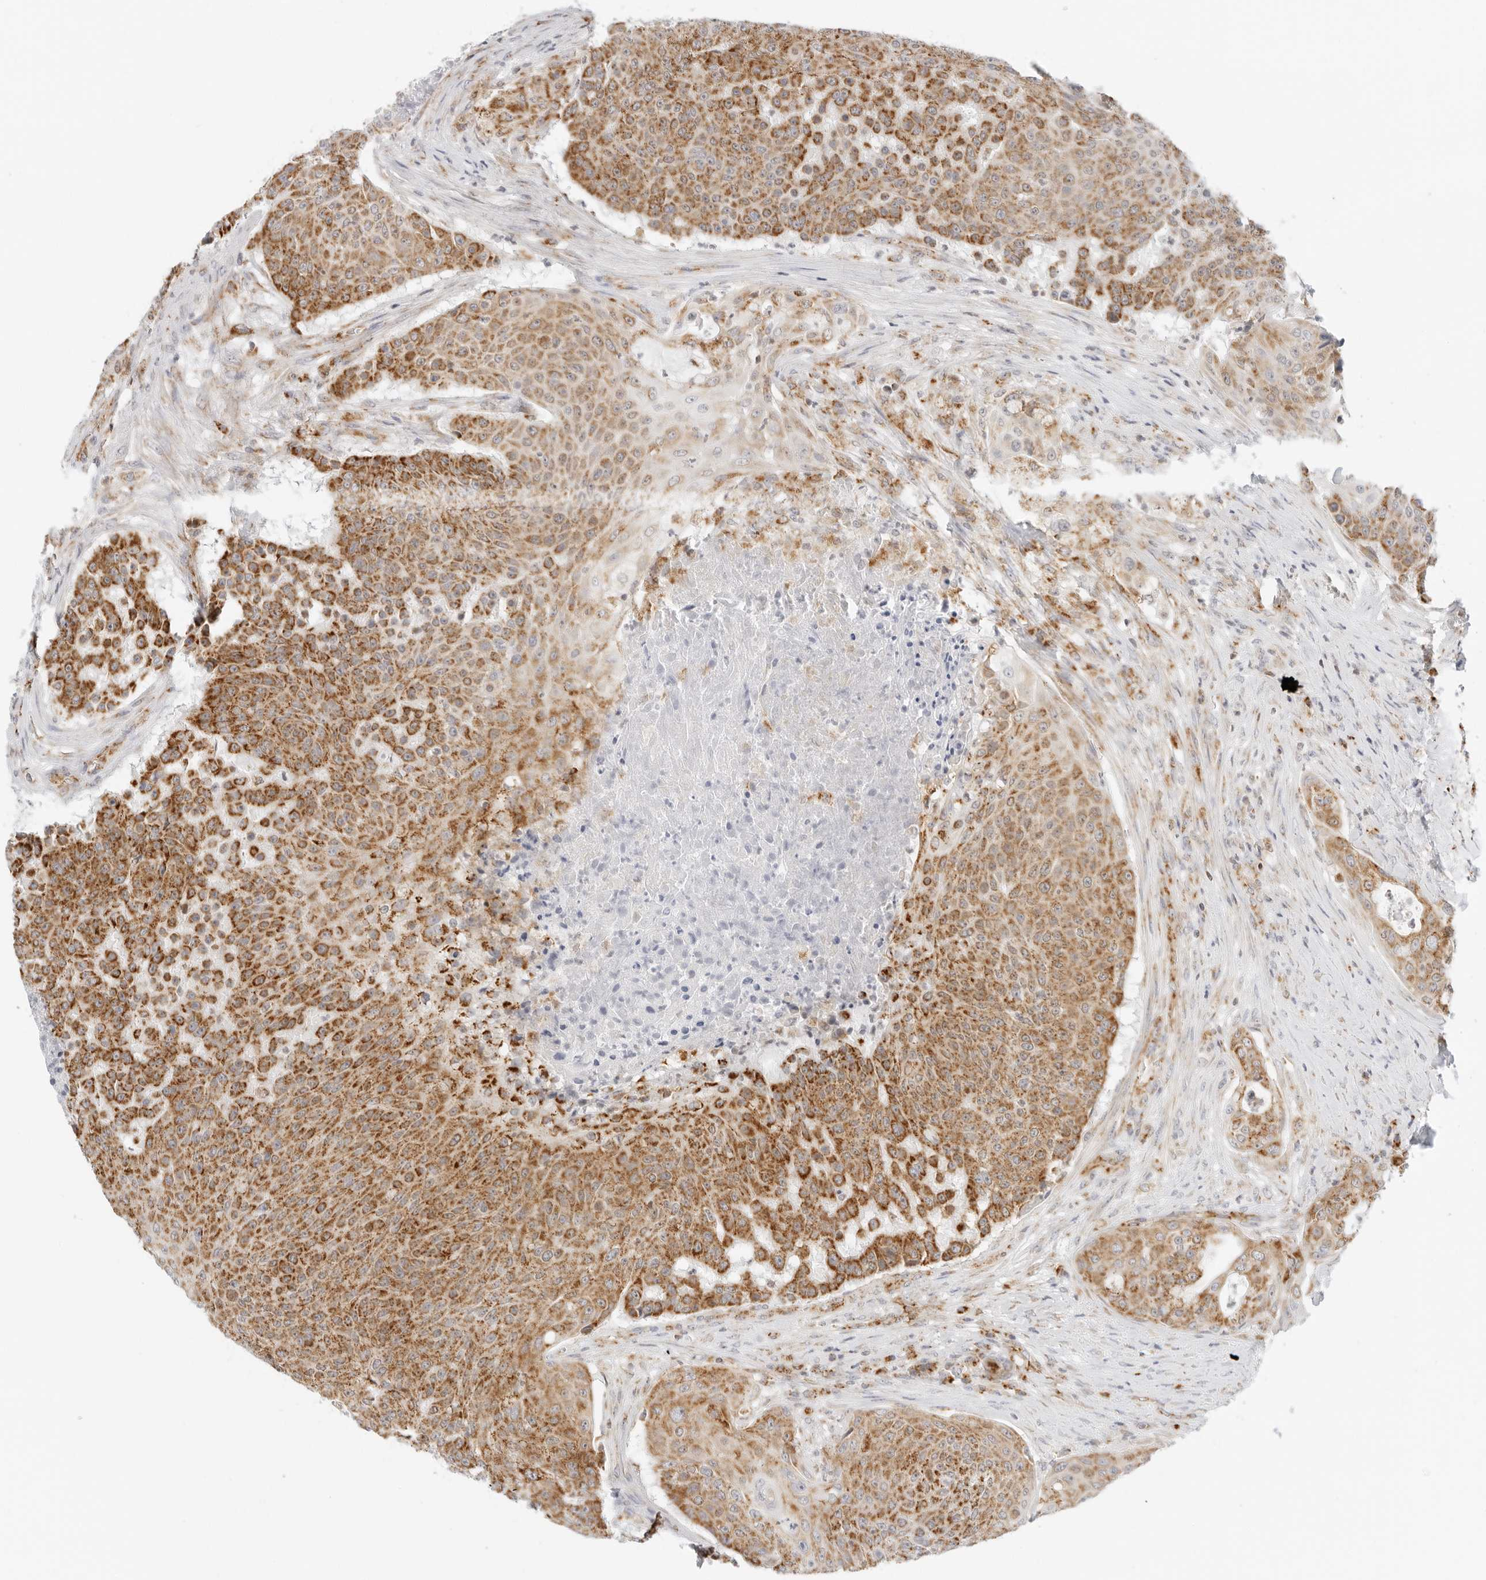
{"staining": {"intensity": "strong", "quantity": ">75%", "location": "cytoplasmic/membranous"}, "tissue": "urothelial cancer", "cell_type": "Tumor cells", "image_type": "cancer", "snomed": [{"axis": "morphology", "description": "Urothelial carcinoma, High grade"}, {"axis": "topography", "description": "Urinary bladder"}], "caption": "A micrograph showing strong cytoplasmic/membranous positivity in about >75% of tumor cells in urothelial carcinoma (high-grade), as visualized by brown immunohistochemical staining.", "gene": "RC3H1", "patient": {"sex": "female", "age": 63}}